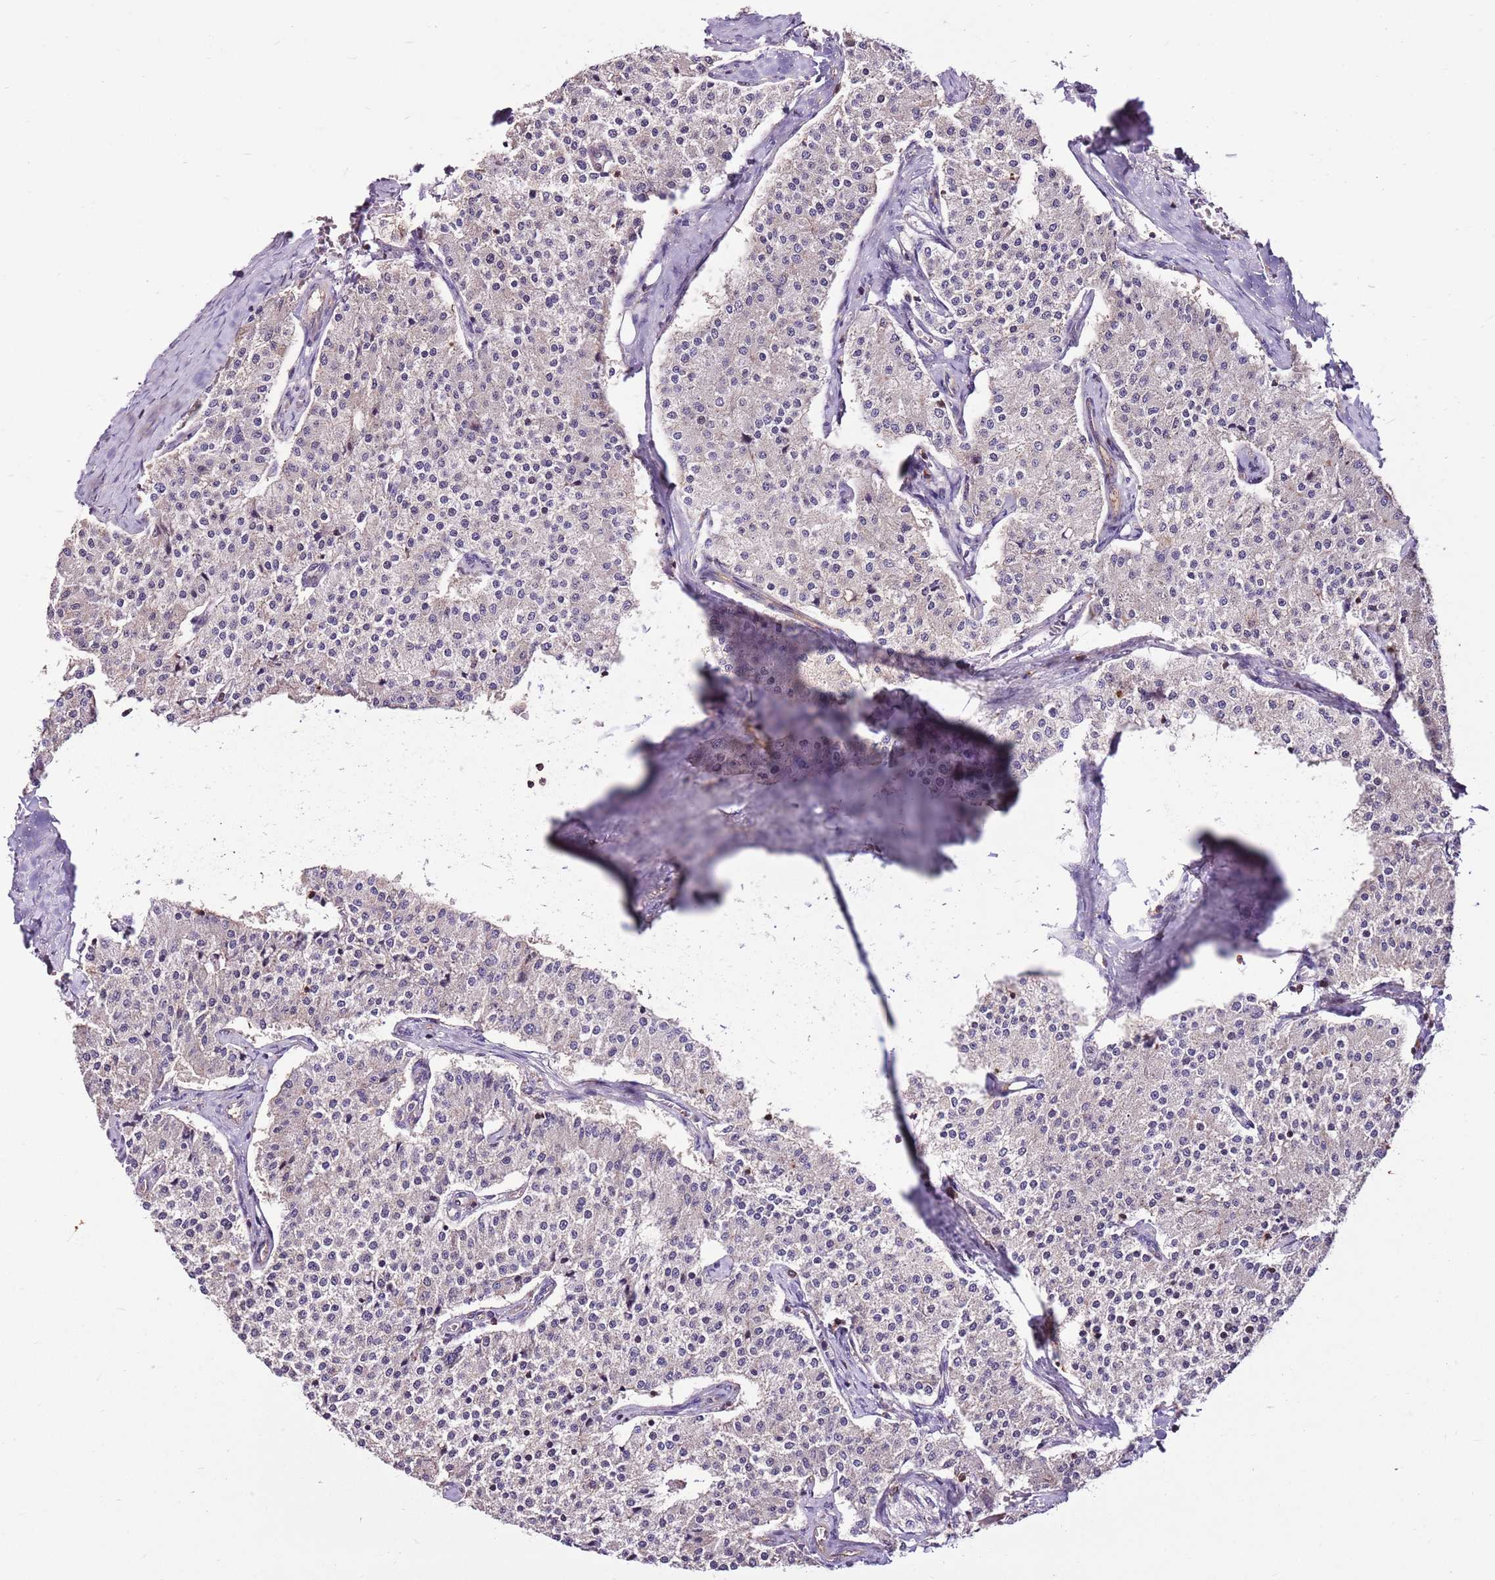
{"staining": {"intensity": "negative", "quantity": "none", "location": "none"}, "tissue": "carcinoid", "cell_type": "Tumor cells", "image_type": "cancer", "snomed": [{"axis": "morphology", "description": "Carcinoid, malignant, NOS"}, {"axis": "topography", "description": "Colon"}], "caption": "A micrograph of human carcinoid is negative for staining in tumor cells.", "gene": "ZSWIM1", "patient": {"sex": "female", "age": 52}}